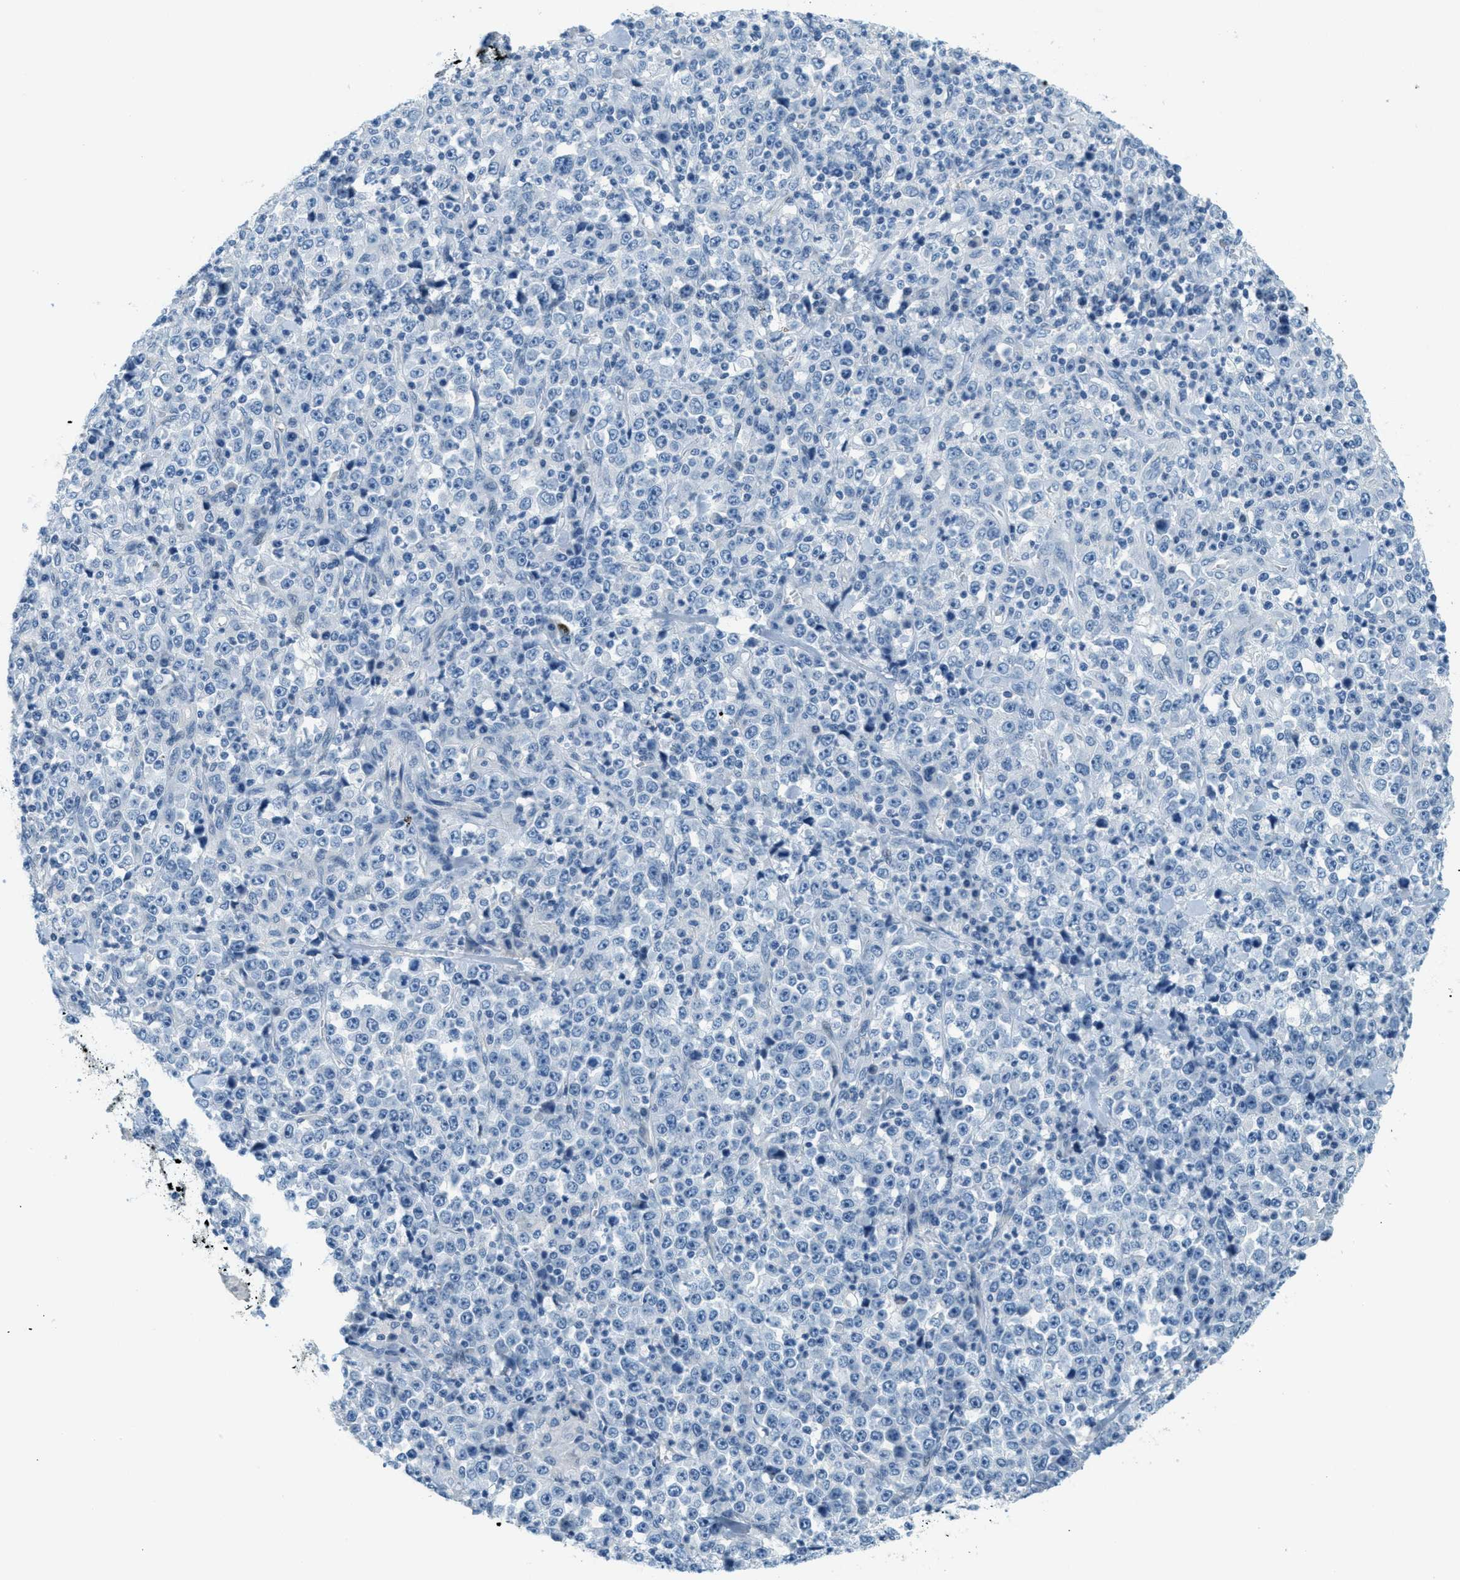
{"staining": {"intensity": "negative", "quantity": "none", "location": "none"}, "tissue": "stomach cancer", "cell_type": "Tumor cells", "image_type": "cancer", "snomed": [{"axis": "morphology", "description": "Normal tissue, NOS"}, {"axis": "morphology", "description": "Adenocarcinoma, NOS"}, {"axis": "topography", "description": "Stomach, upper"}, {"axis": "topography", "description": "Stomach"}], "caption": "DAB immunohistochemical staining of human adenocarcinoma (stomach) displays no significant positivity in tumor cells.", "gene": "CYP4X1", "patient": {"sex": "male", "age": 59}}